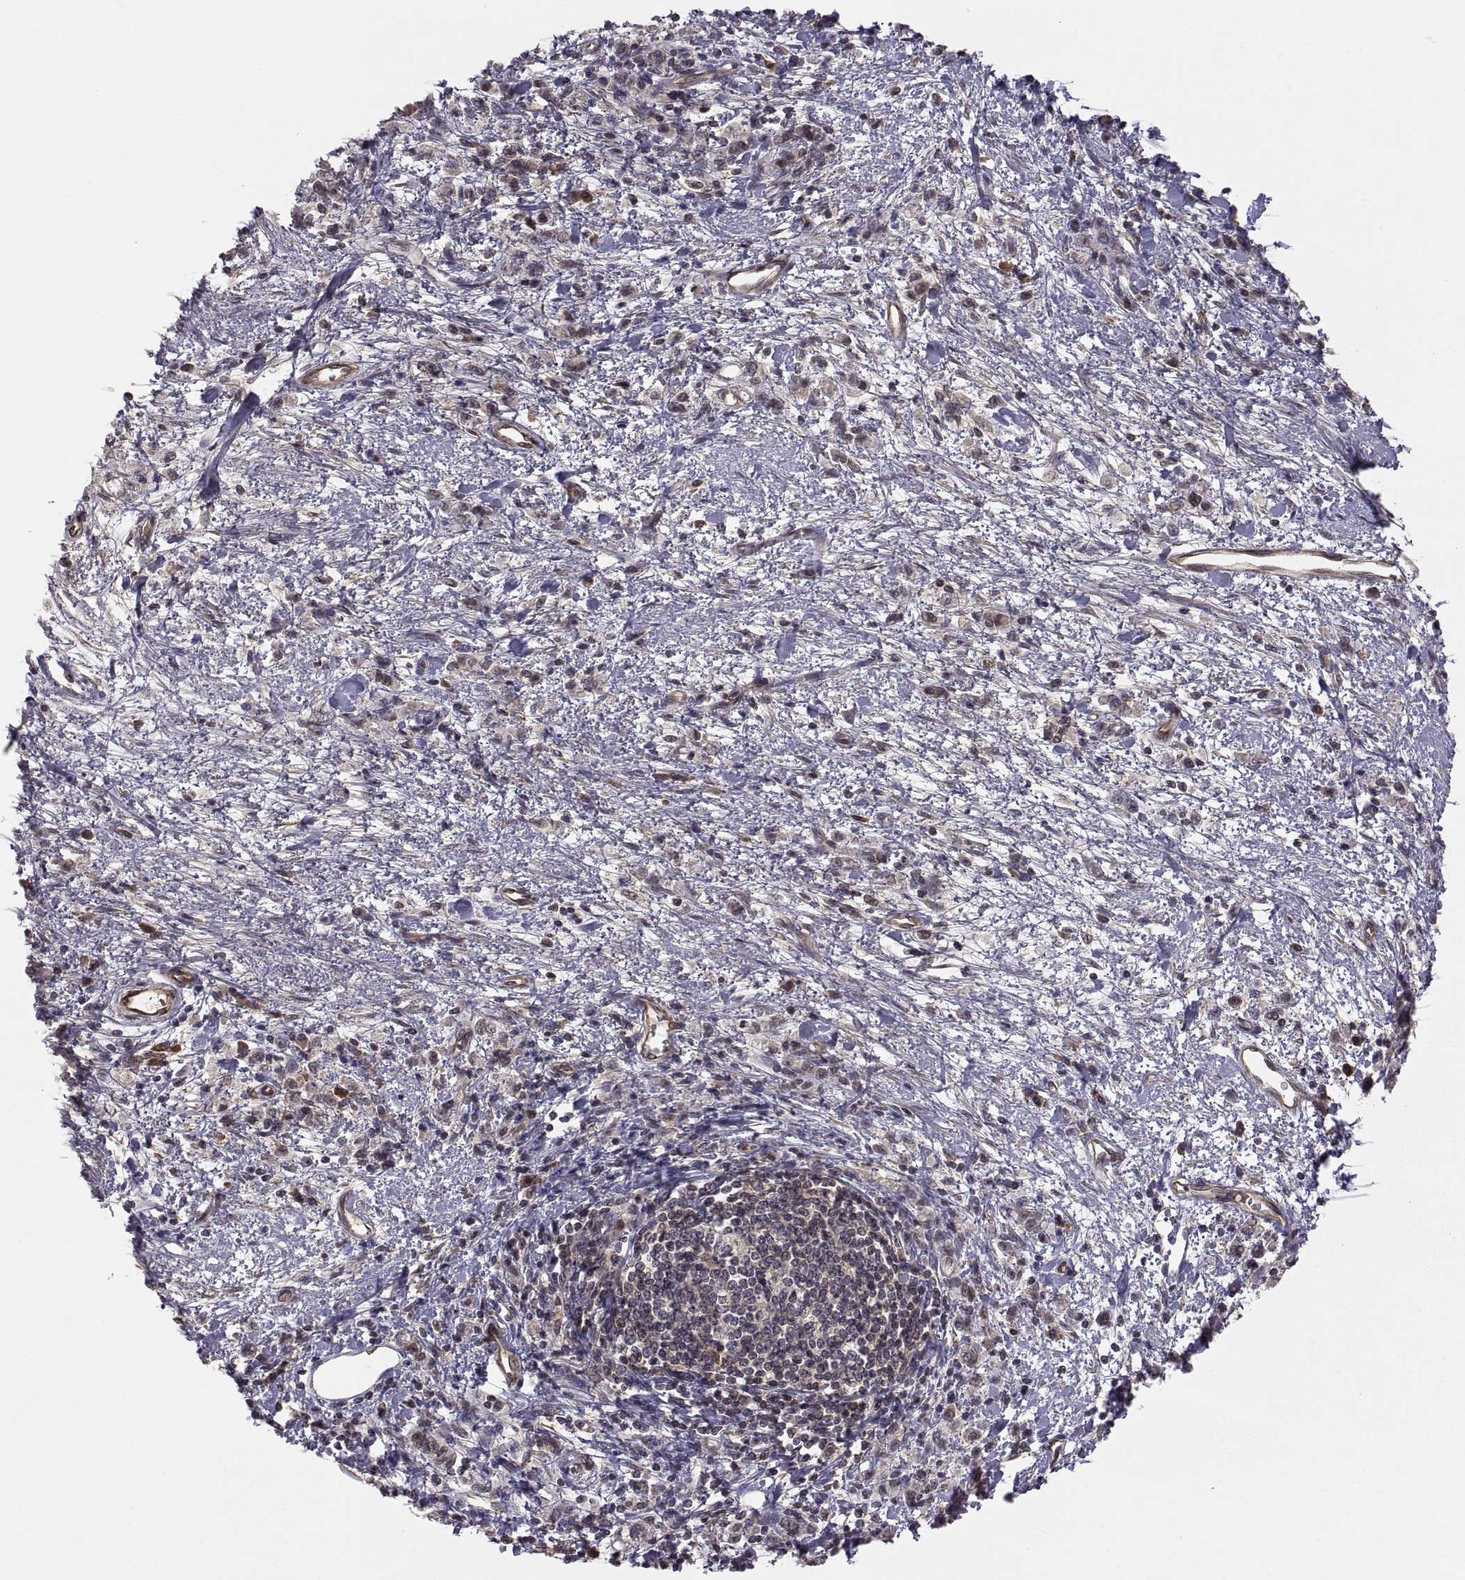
{"staining": {"intensity": "weak", "quantity": "25%-75%", "location": "cytoplasmic/membranous"}, "tissue": "stomach cancer", "cell_type": "Tumor cells", "image_type": "cancer", "snomed": [{"axis": "morphology", "description": "Adenocarcinoma, NOS"}, {"axis": "topography", "description": "Stomach"}], "caption": "Stomach cancer stained with a brown dye reveals weak cytoplasmic/membranous positive positivity in approximately 25%-75% of tumor cells.", "gene": "ABL2", "patient": {"sex": "male", "age": 77}}